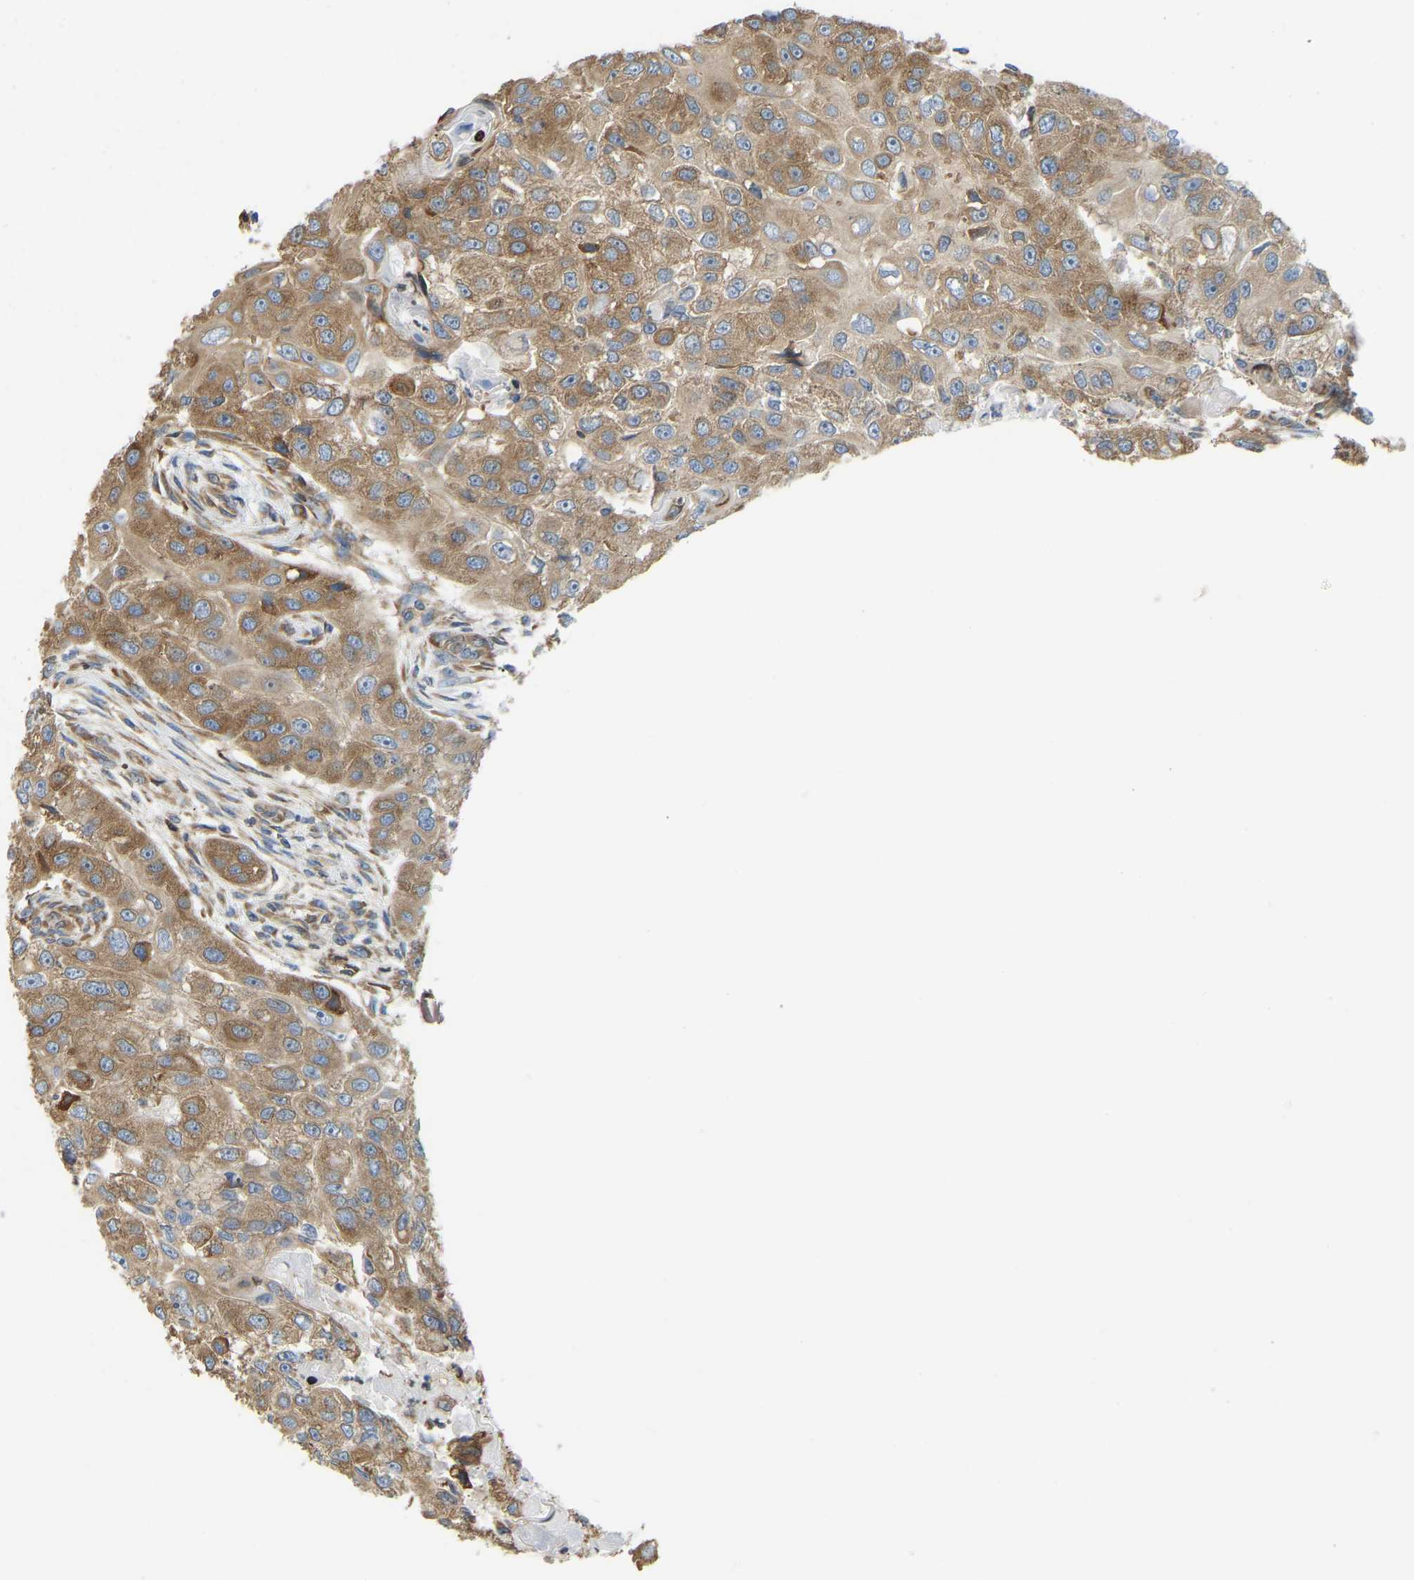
{"staining": {"intensity": "moderate", "quantity": ">75%", "location": "cytoplasmic/membranous"}, "tissue": "head and neck cancer", "cell_type": "Tumor cells", "image_type": "cancer", "snomed": [{"axis": "morphology", "description": "Normal tissue, NOS"}, {"axis": "morphology", "description": "Squamous cell carcinoma, NOS"}, {"axis": "topography", "description": "Skeletal muscle"}, {"axis": "topography", "description": "Head-Neck"}], "caption": "The immunohistochemical stain shows moderate cytoplasmic/membranous staining in tumor cells of head and neck cancer (squamous cell carcinoma) tissue.", "gene": "RPS6KB2", "patient": {"sex": "male", "age": 51}}